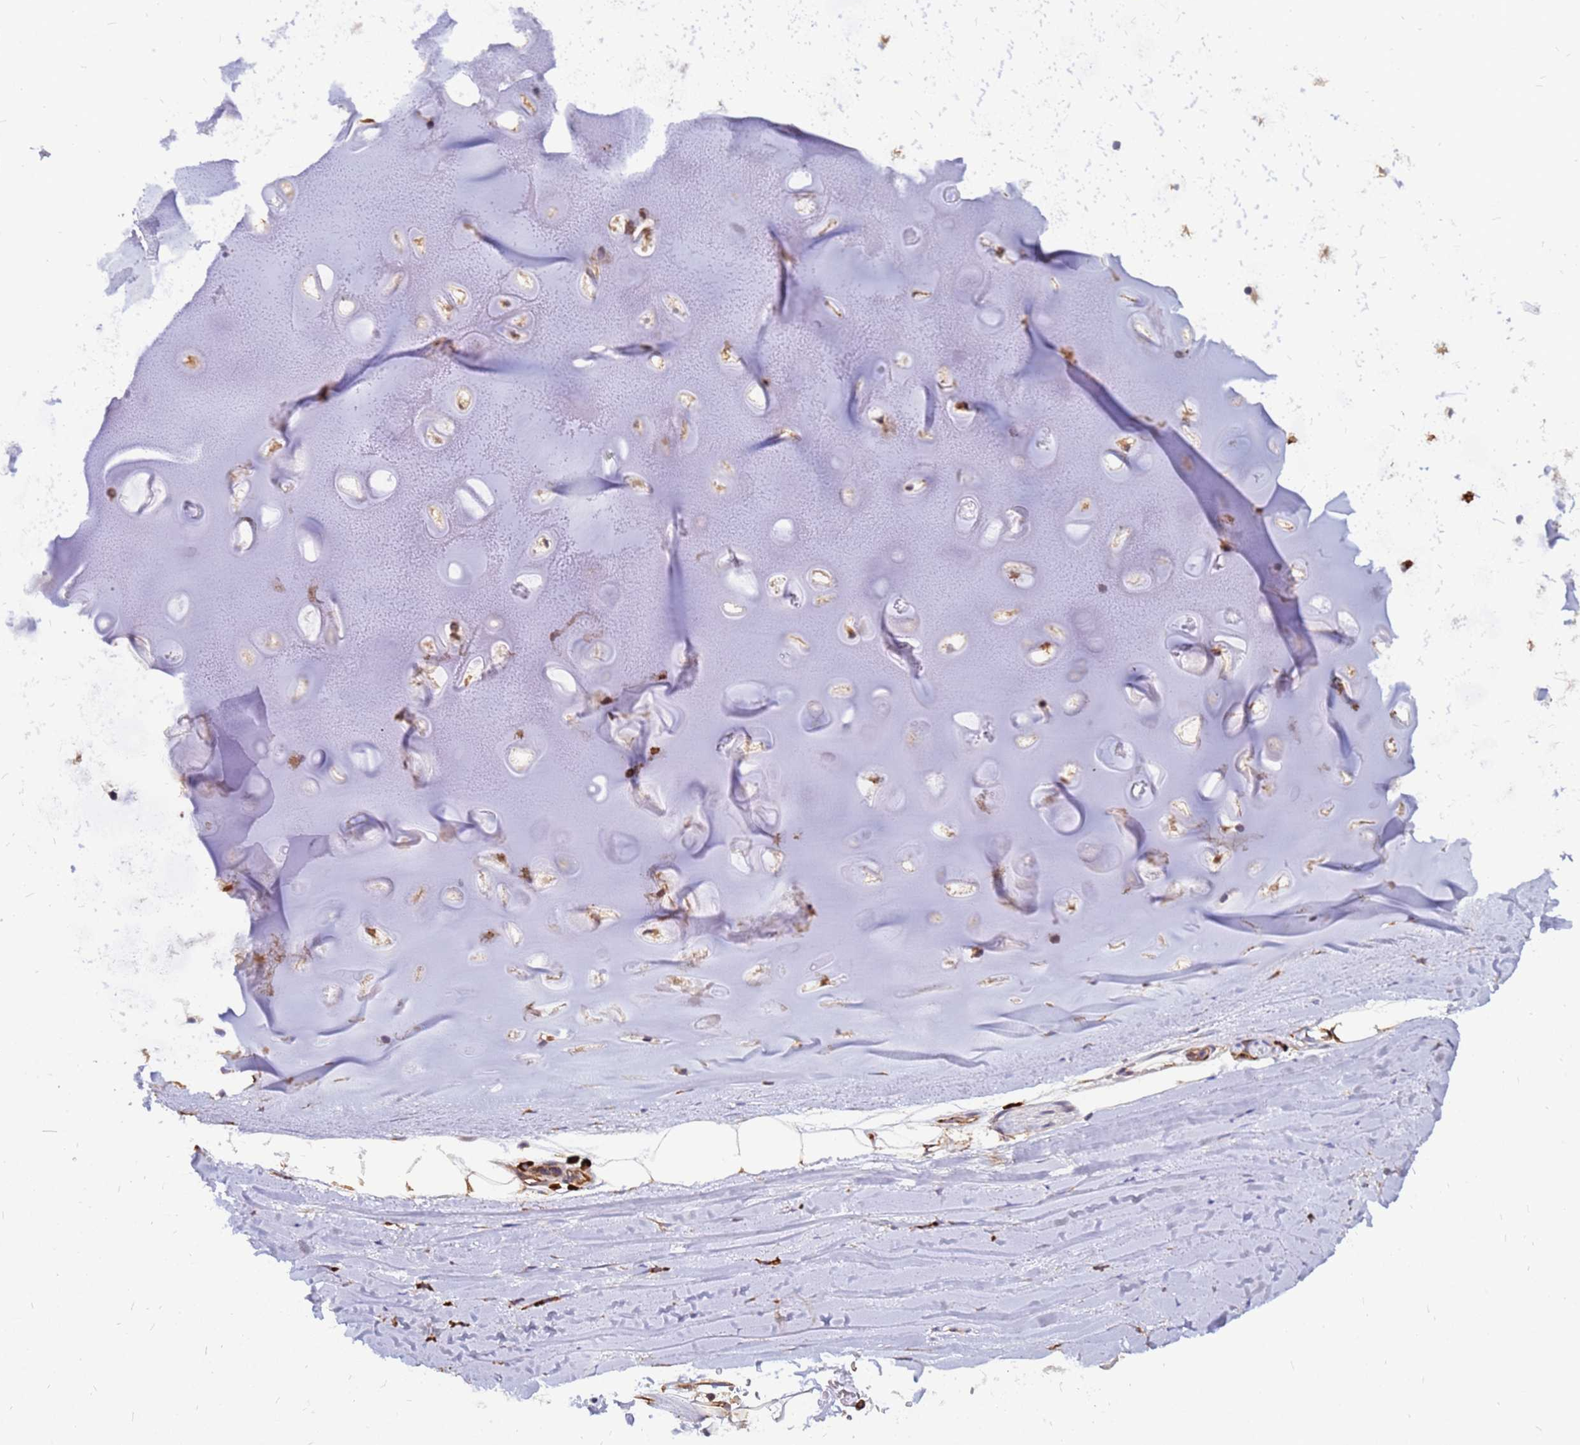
{"staining": {"intensity": "weak", "quantity": "25%-75%", "location": "cytoplasmic/membranous"}, "tissue": "adipose tissue", "cell_type": "Adipocytes", "image_type": "normal", "snomed": [{"axis": "morphology", "description": "Normal tissue, NOS"}, {"axis": "topography", "description": "Lymph node"}, {"axis": "topography", "description": "Bronchus"}], "caption": "Brown immunohistochemical staining in normal human adipose tissue demonstrates weak cytoplasmic/membranous staining in about 25%-75% of adipocytes. Nuclei are stained in blue.", "gene": "RPL8", "patient": {"sex": "male", "age": 63}}